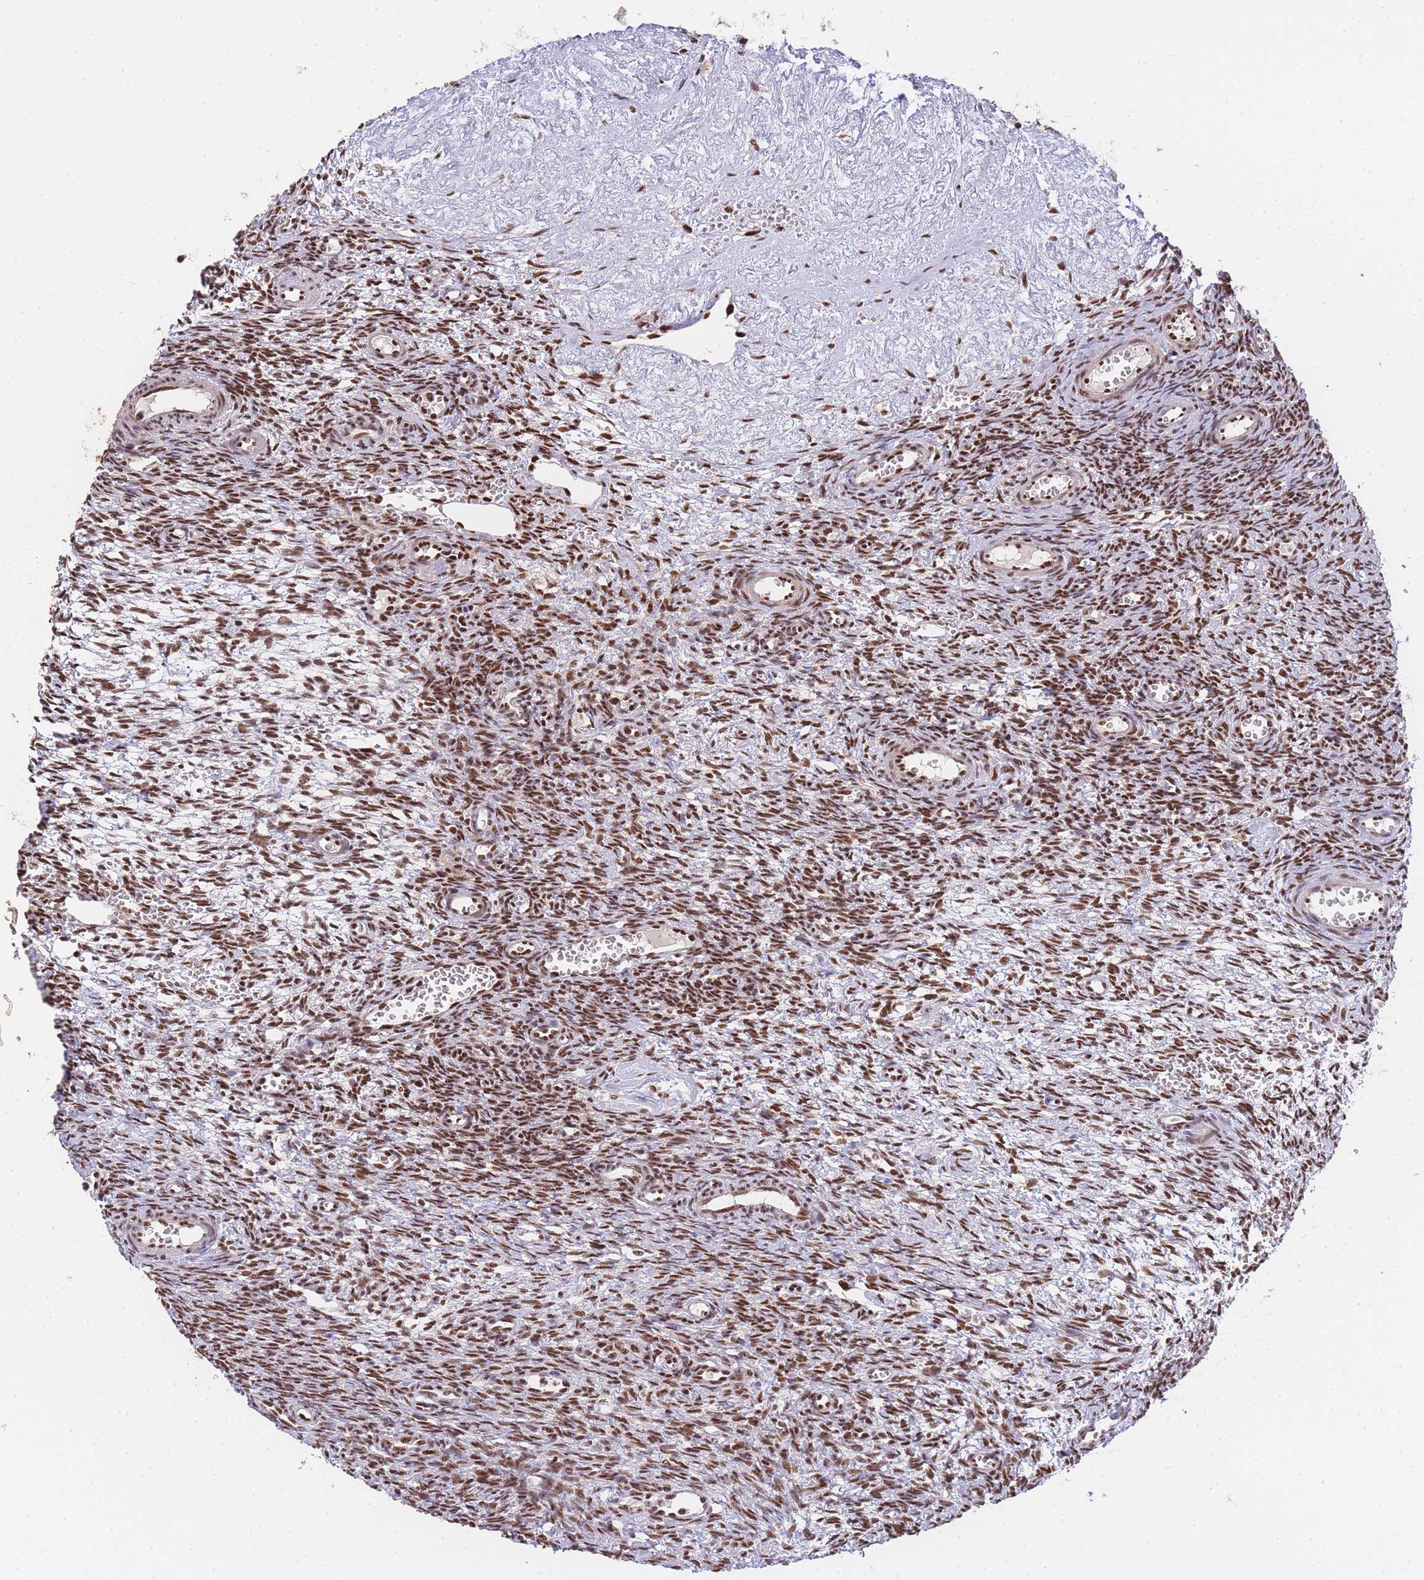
{"staining": {"intensity": "strong", "quantity": ">75%", "location": "nuclear"}, "tissue": "ovary", "cell_type": "Ovarian stroma cells", "image_type": "normal", "snomed": [{"axis": "morphology", "description": "Normal tissue, NOS"}, {"axis": "topography", "description": "Ovary"}], "caption": "Brown immunohistochemical staining in normal human ovary displays strong nuclear positivity in about >75% of ovarian stroma cells.", "gene": "PRKDC", "patient": {"sex": "female", "age": 39}}